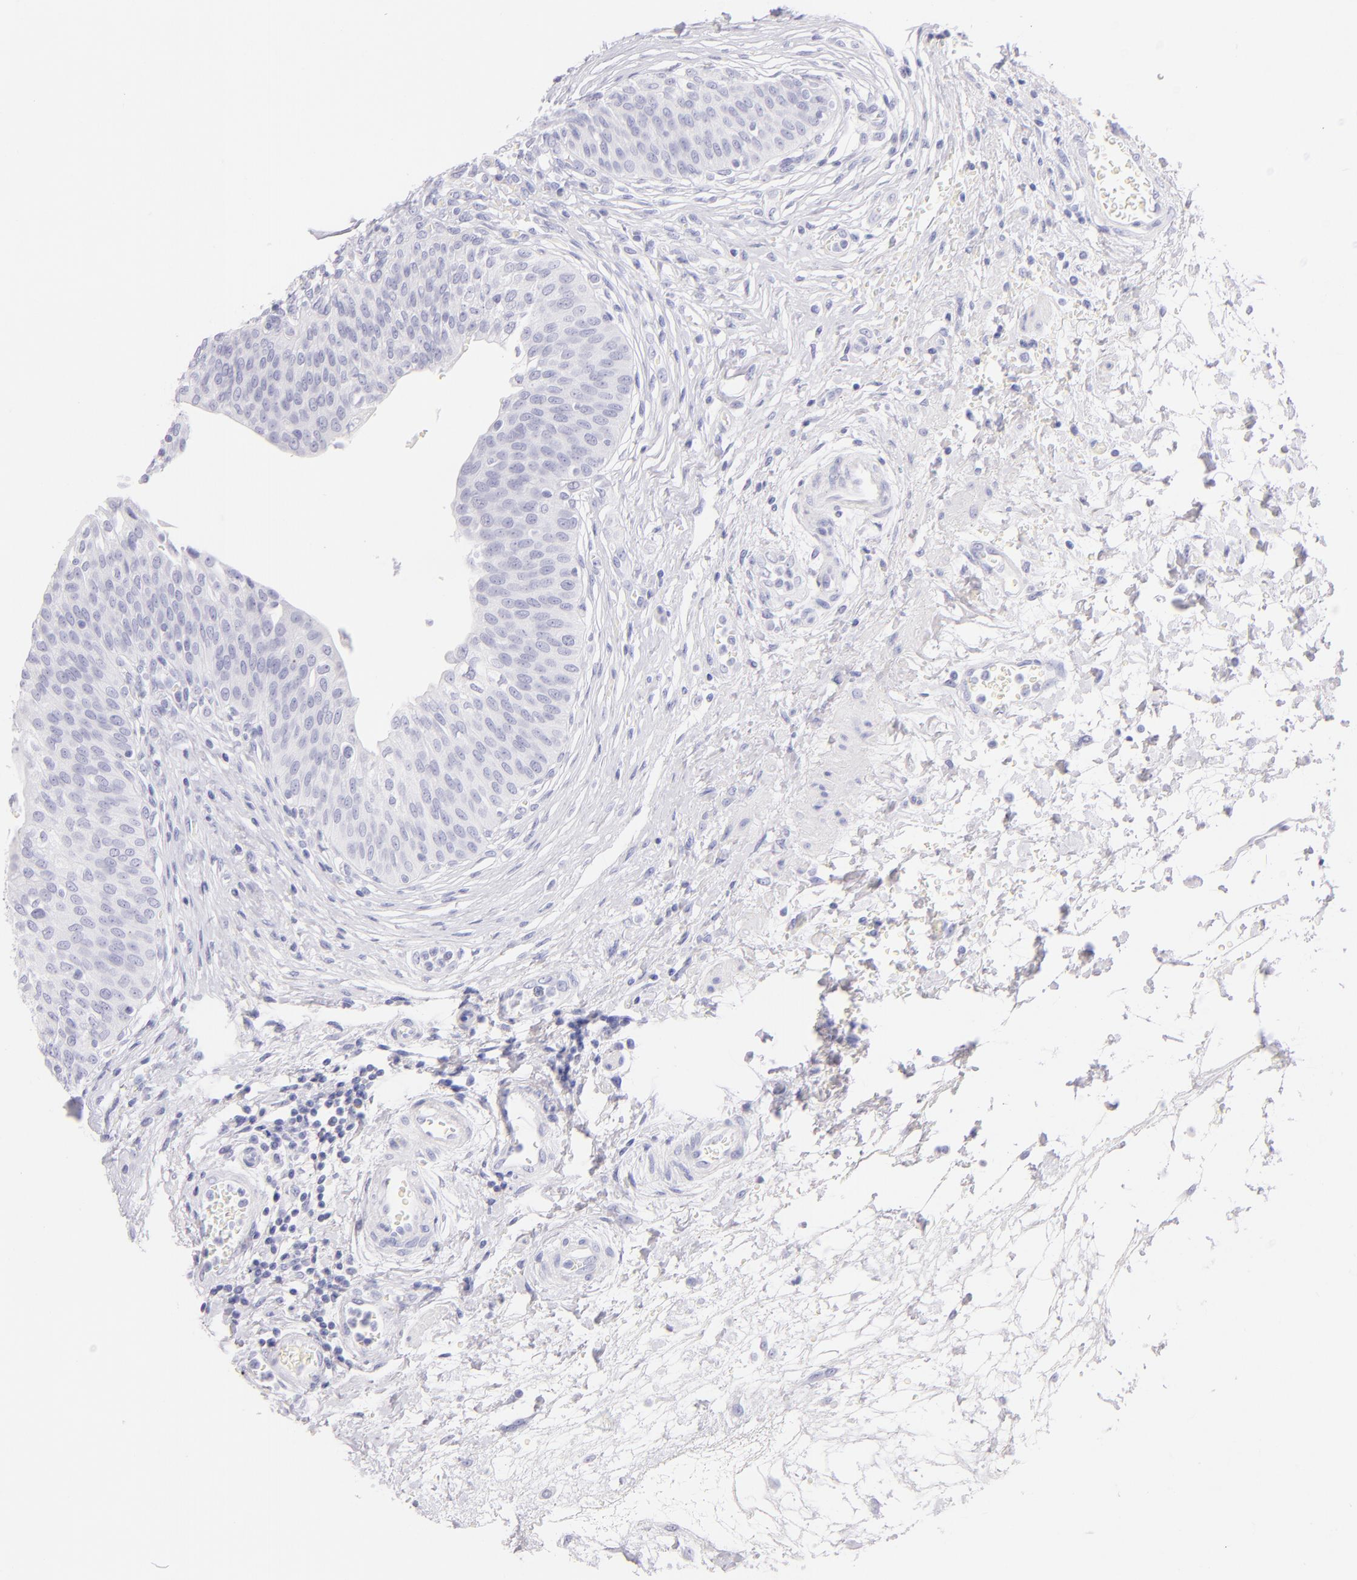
{"staining": {"intensity": "negative", "quantity": "none", "location": "none"}, "tissue": "urinary bladder", "cell_type": "Urothelial cells", "image_type": "normal", "snomed": [{"axis": "morphology", "description": "Normal tissue, NOS"}, {"axis": "topography", "description": "Smooth muscle"}, {"axis": "topography", "description": "Urinary bladder"}], "caption": "Protein analysis of normal urinary bladder displays no significant staining in urothelial cells.", "gene": "SDC1", "patient": {"sex": "male", "age": 35}}